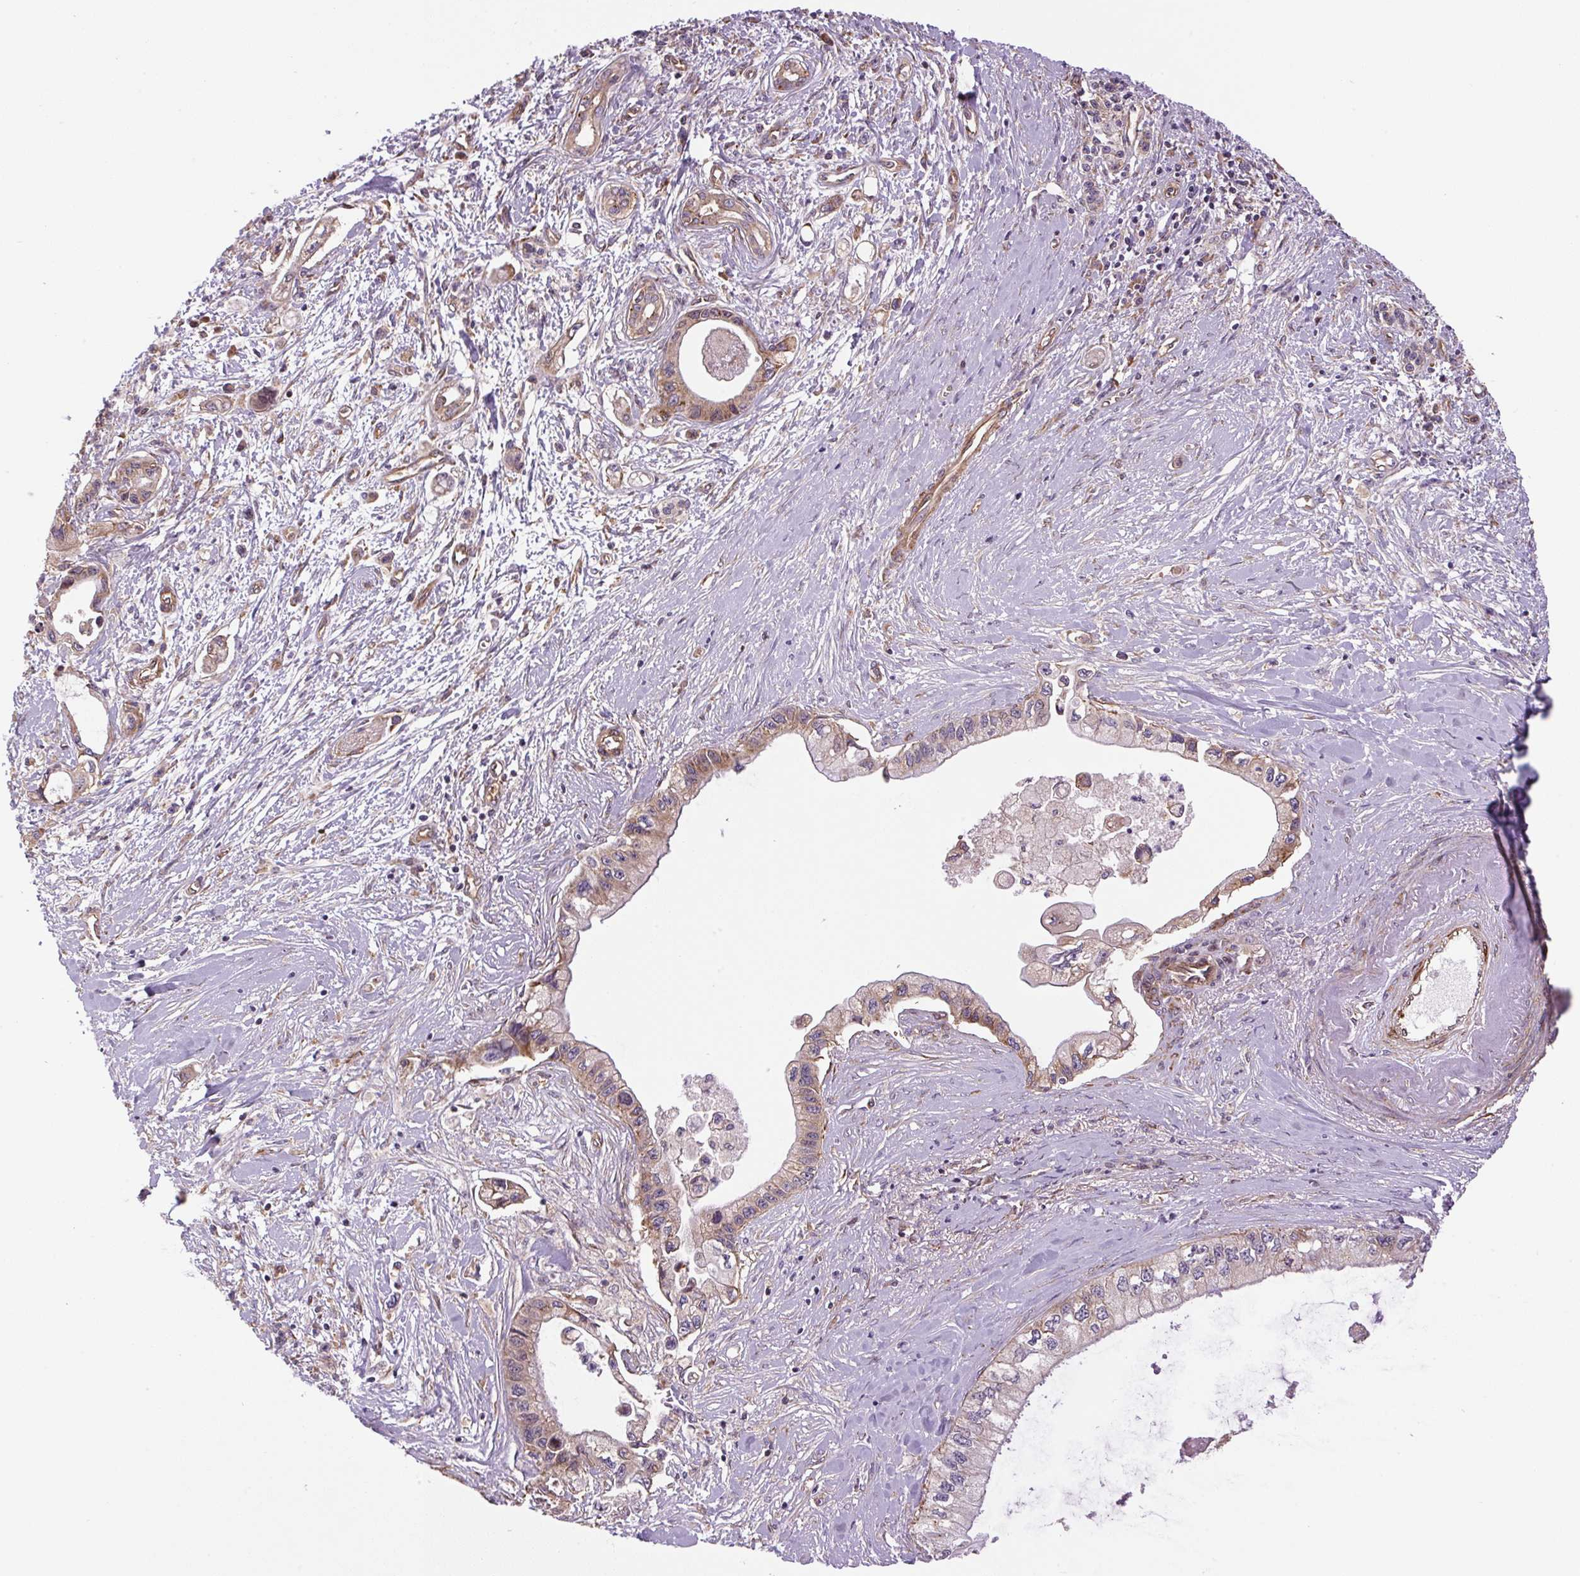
{"staining": {"intensity": "weak", "quantity": "25%-75%", "location": "cytoplasmic/membranous"}, "tissue": "pancreatic cancer", "cell_type": "Tumor cells", "image_type": "cancer", "snomed": [{"axis": "morphology", "description": "Adenocarcinoma, NOS"}, {"axis": "topography", "description": "Pancreas"}], "caption": "Immunohistochemical staining of human pancreatic cancer (adenocarcinoma) demonstrates low levels of weak cytoplasmic/membranous protein positivity in approximately 25%-75% of tumor cells. (DAB (3,3'-diaminobenzidine) IHC, brown staining for protein, blue staining for nuclei).", "gene": "SEPTIN10", "patient": {"sex": "male", "age": 61}}